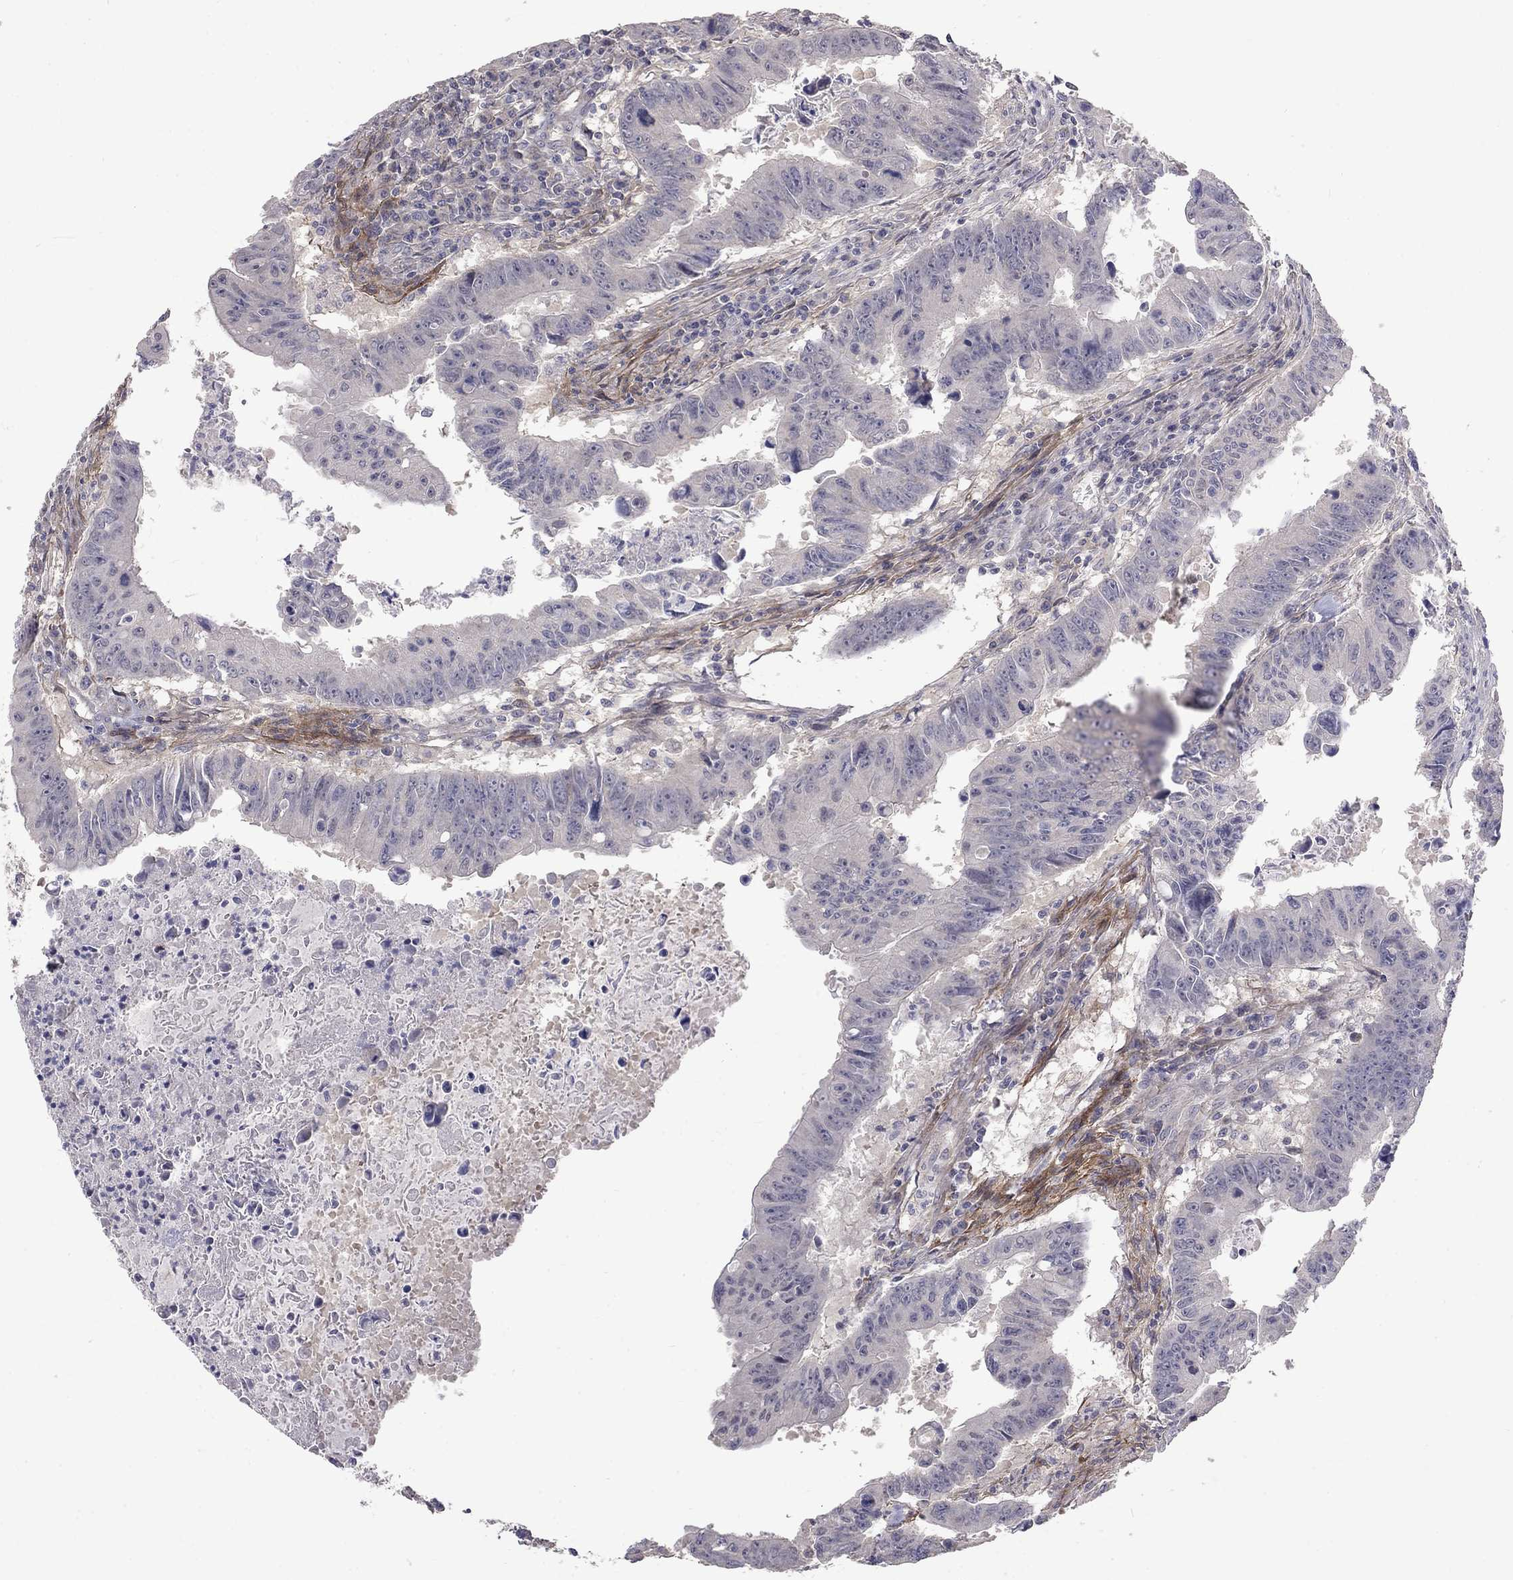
{"staining": {"intensity": "negative", "quantity": "none", "location": "none"}, "tissue": "colorectal cancer", "cell_type": "Tumor cells", "image_type": "cancer", "snomed": [{"axis": "morphology", "description": "Adenocarcinoma, NOS"}, {"axis": "topography", "description": "Colon"}], "caption": "This image is of colorectal cancer (adenocarcinoma) stained with immunohistochemistry (IHC) to label a protein in brown with the nuclei are counter-stained blue. There is no staining in tumor cells. (DAB (3,3'-diaminobenzidine) IHC visualized using brightfield microscopy, high magnification).", "gene": "SLC39A14", "patient": {"sex": "female", "age": 87}}